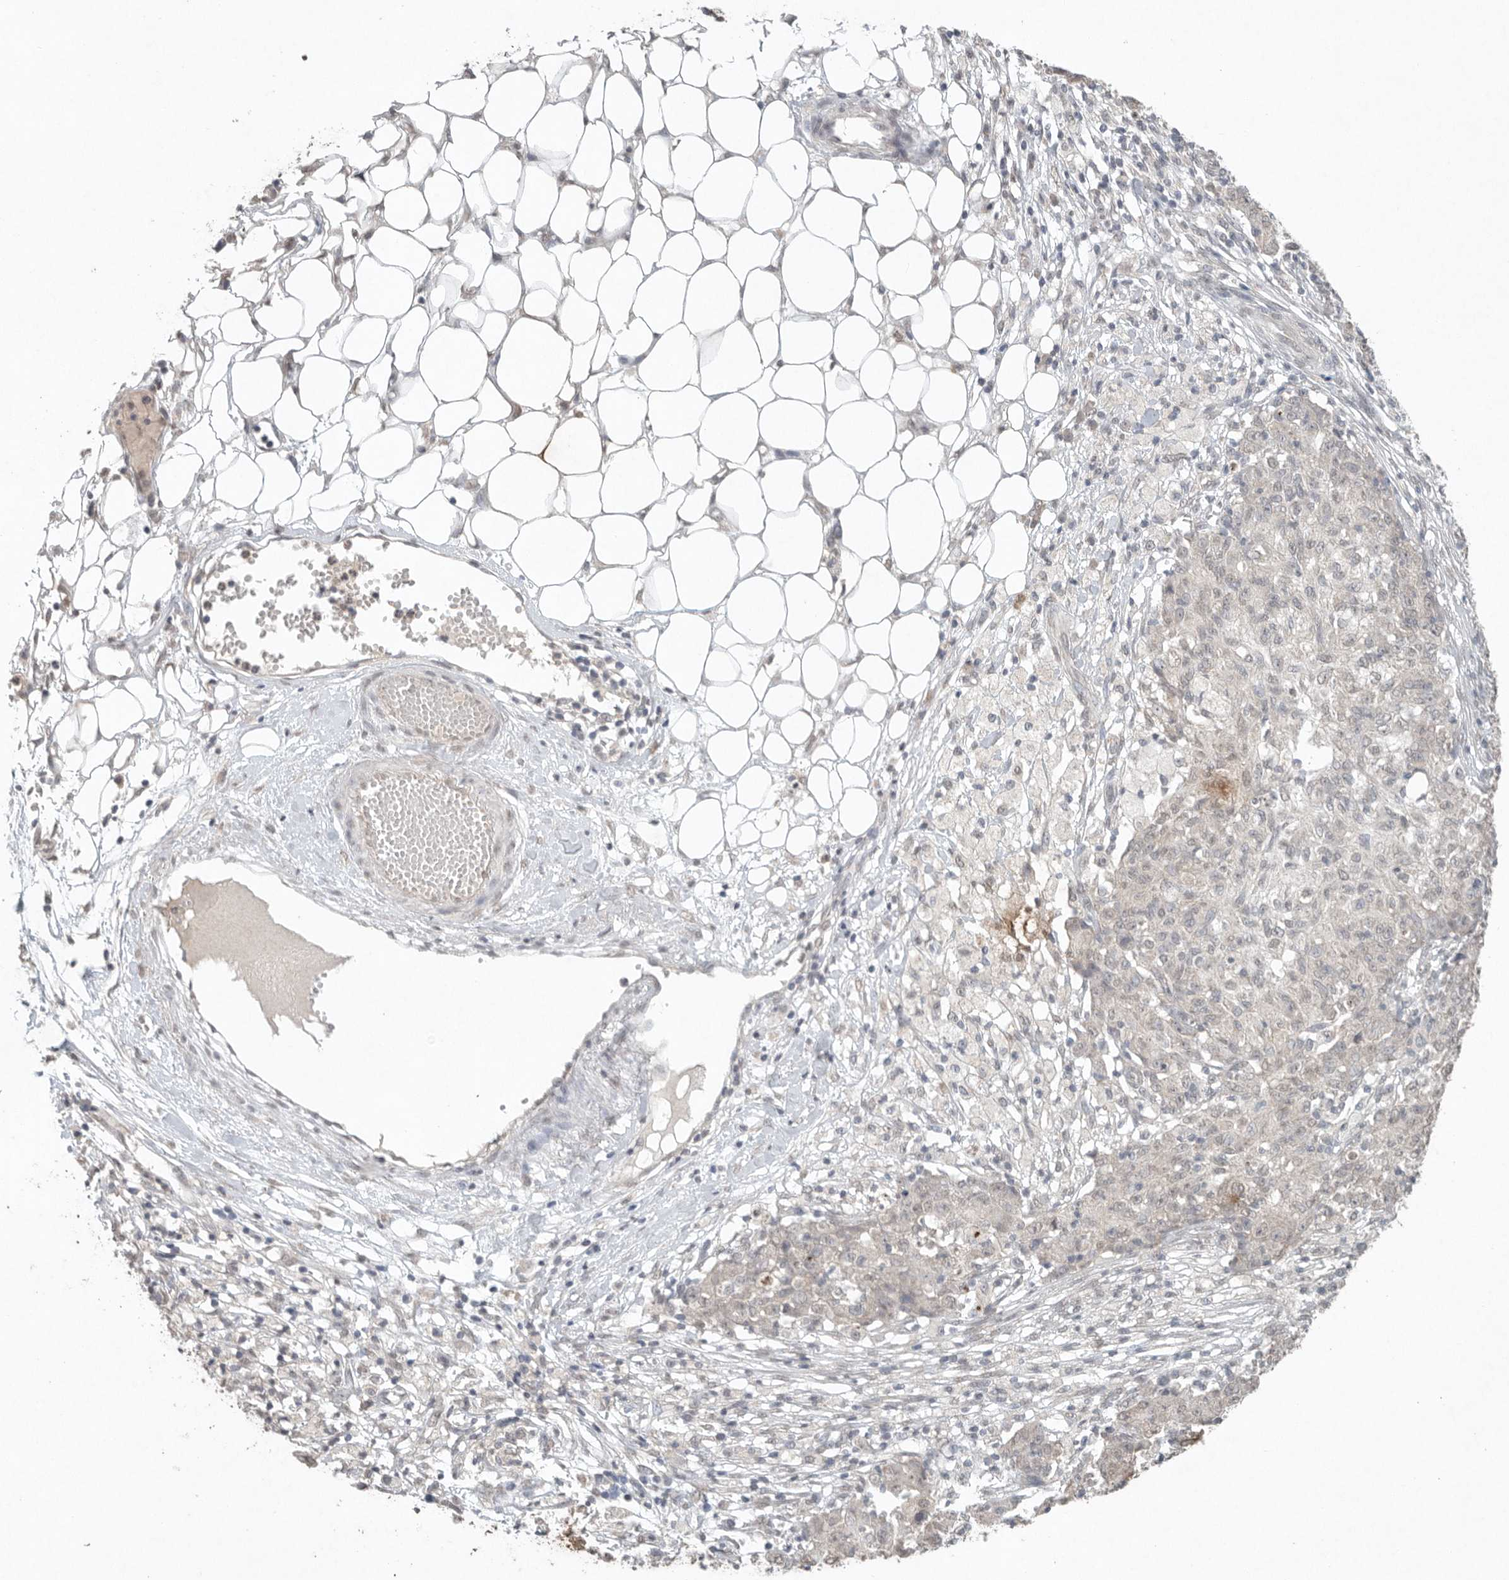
{"staining": {"intensity": "negative", "quantity": "none", "location": "none"}, "tissue": "ovarian cancer", "cell_type": "Tumor cells", "image_type": "cancer", "snomed": [{"axis": "morphology", "description": "Carcinoma, endometroid"}, {"axis": "topography", "description": "Ovary"}], "caption": "There is no significant positivity in tumor cells of ovarian endometroid carcinoma.", "gene": "KLK5", "patient": {"sex": "female", "age": 42}}